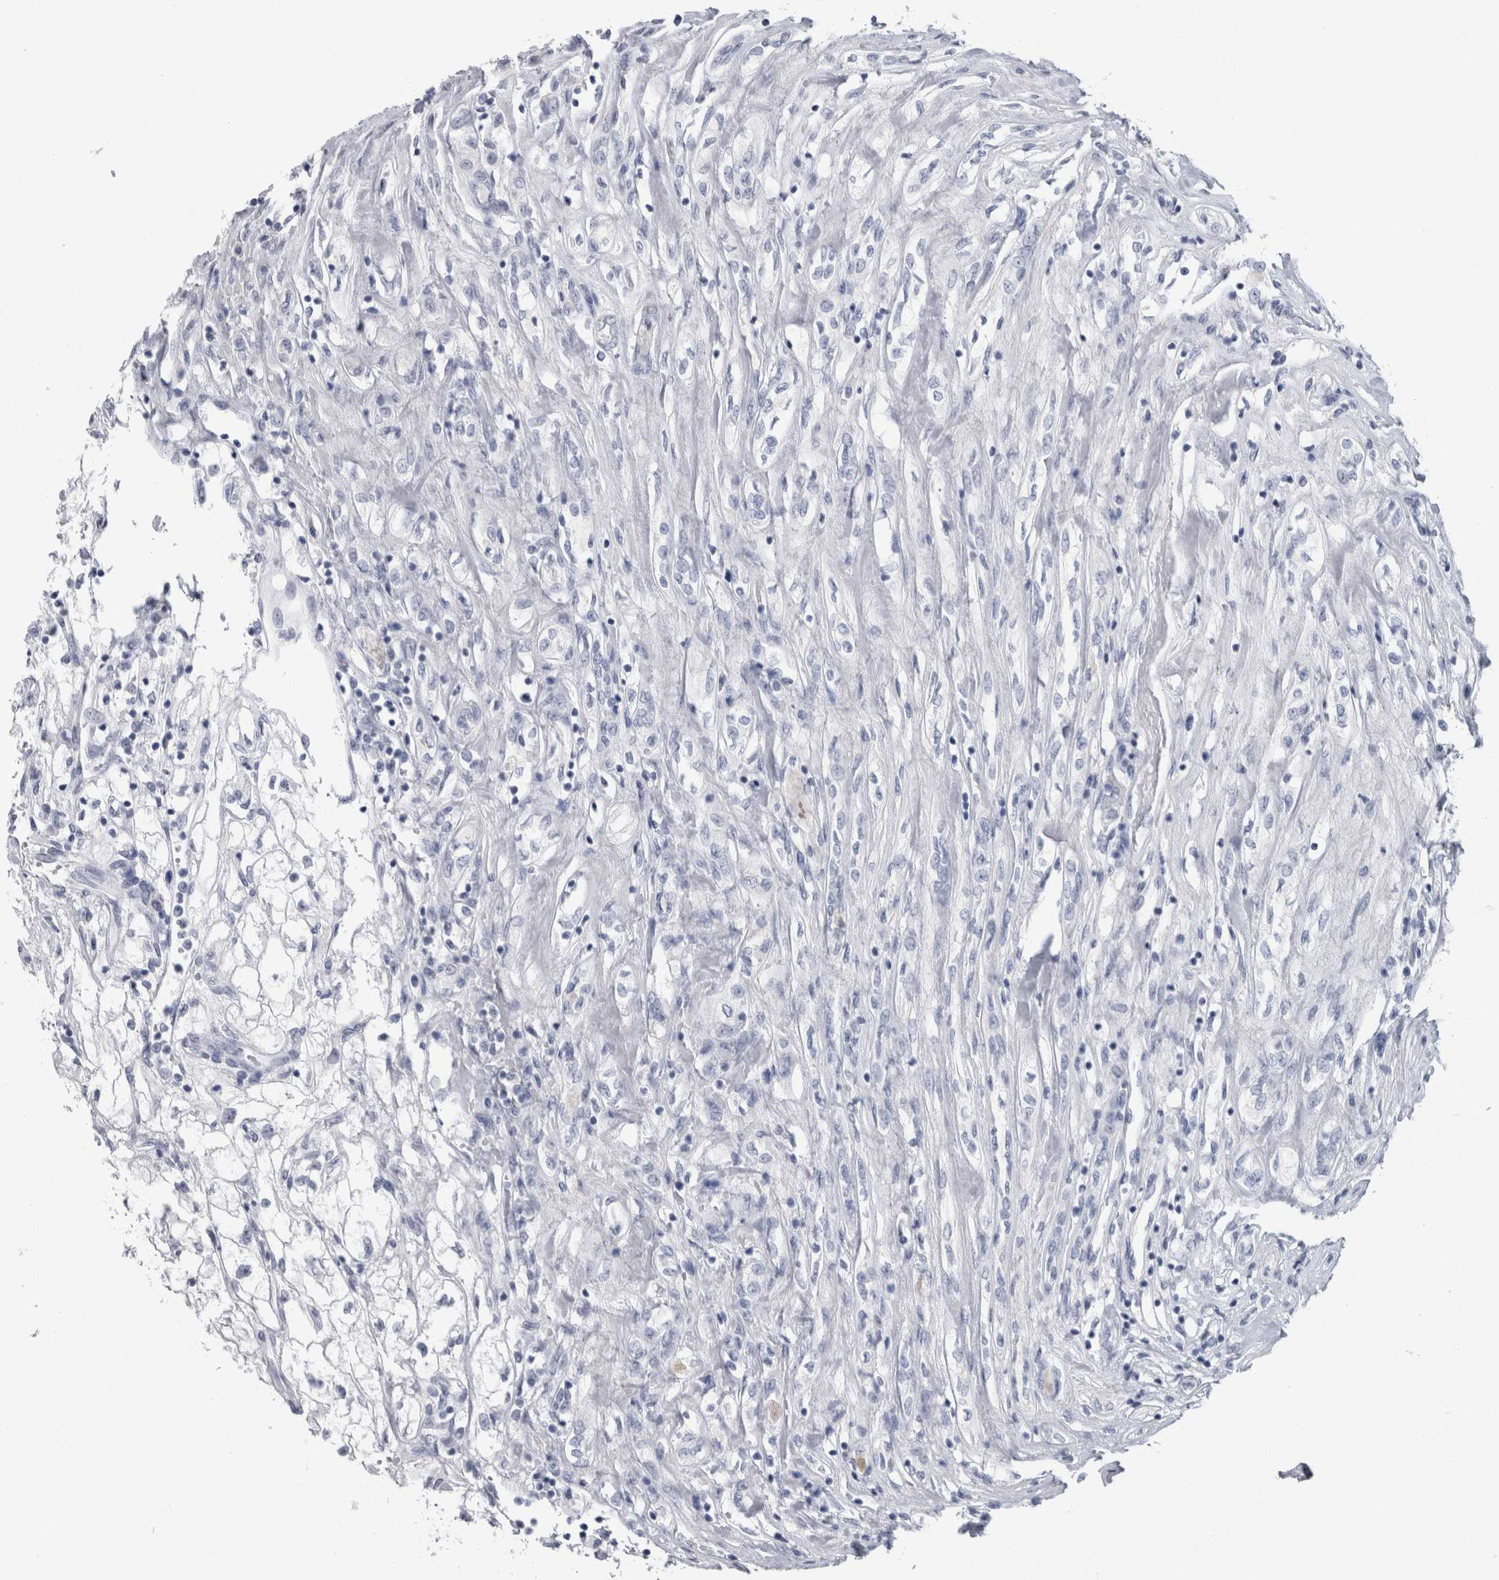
{"staining": {"intensity": "negative", "quantity": "none", "location": "none"}, "tissue": "renal cancer", "cell_type": "Tumor cells", "image_type": "cancer", "snomed": [{"axis": "morphology", "description": "Adenocarcinoma, NOS"}, {"axis": "topography", "description": "Kidney"}], "caption": "Immunohistochemical staining of renal adenocarcinoma shows no significant positivity in tumor cells.", "gene": "PTH", "patient": {"sex": "female", "age": 70}}